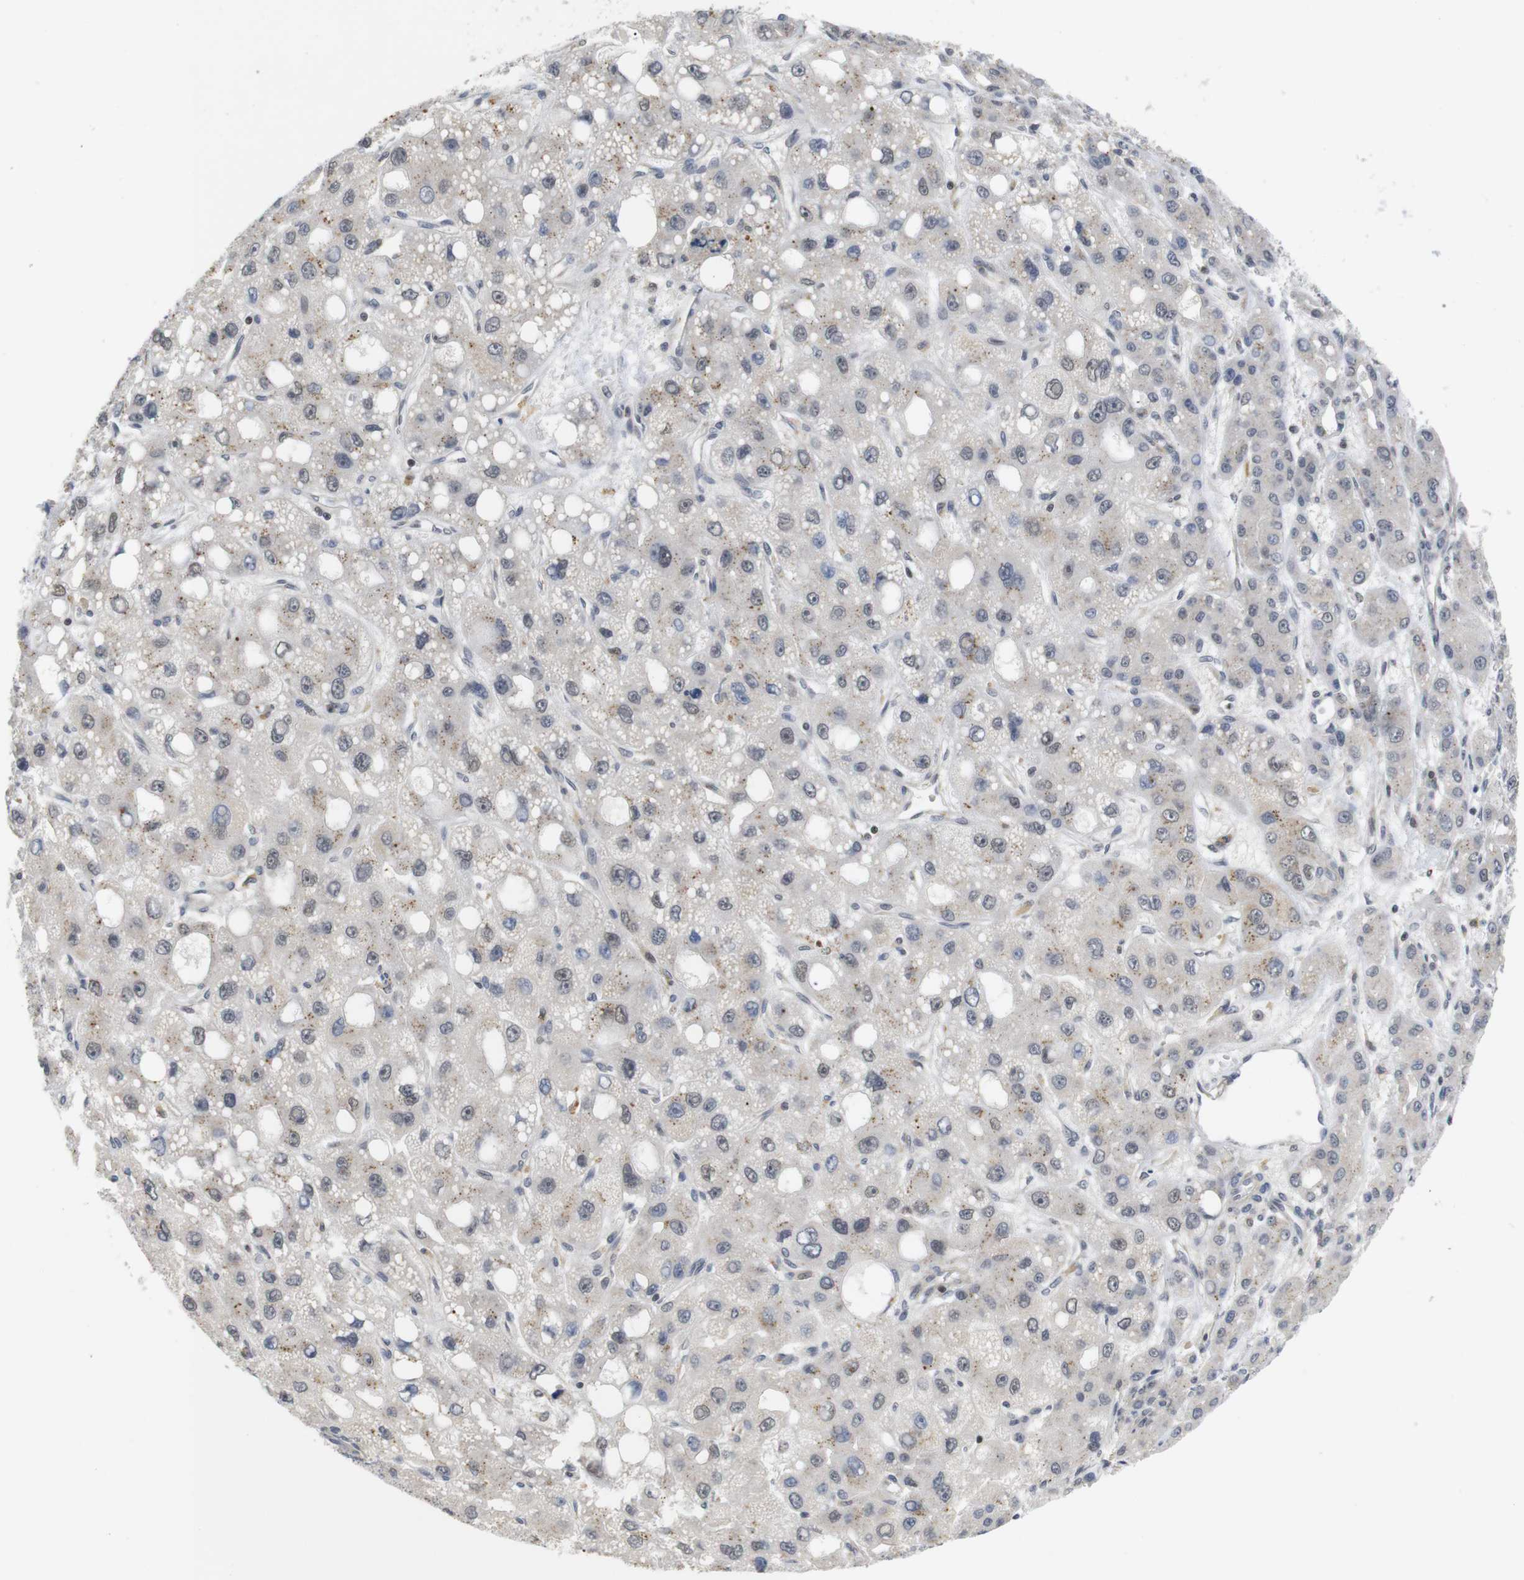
{"staining": {"intensity": "weak", "quantity": "<25%", "location": "nuclear"}, "tissue": "liver cancer", "cell_type": "Tumor cells", "image_type": "cancer", "snomed": [{"axis": "morphology", "description": "Carcinoma, Hepatocellular, NOS"}, {"axis": "topography", "description": "Liver"}], "caption": "Tumor cells show no significant protein staining in liver cancer (hepatocellular carcinoma). (DAB IHC, high magnification).", "gene": "FNTA", "patient": {"sex": "male", "age": 55}}